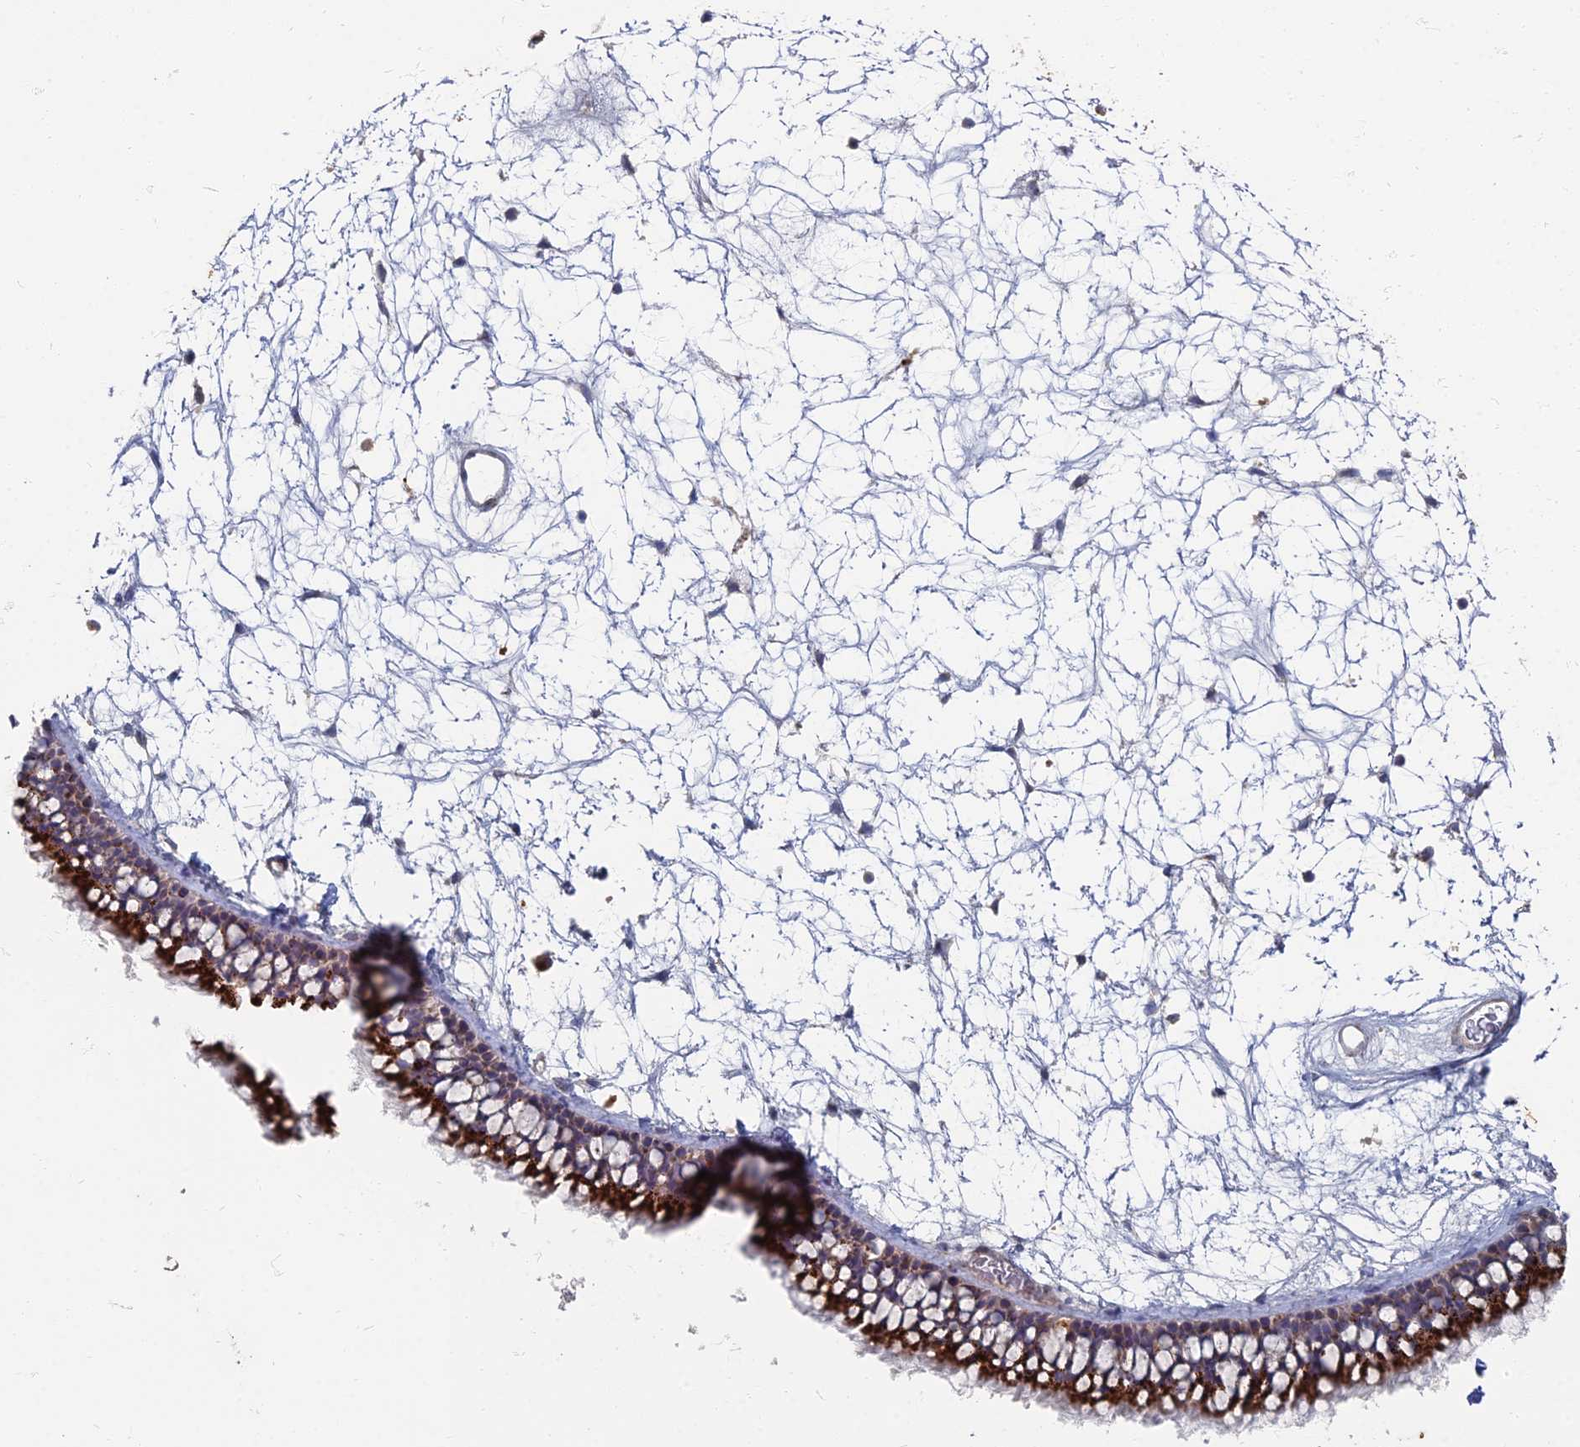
{"staining": {"intensity": "strong", "quantity": "<25%", "location": "cytoplasmic/membranous"}, "tissue": "nasopharynx", "cell_type": "Respiratory epithelial cells", "image_type": "normal", "snomed": [{"axis": "morphology", "description": "Normal tissue, NOS"}, {"axis": "topography", "description": "Nasopharynx"}], "caption": "Strong cytoplasmic/membranous staining is seen in approximately <25% of respiratory epithelial cells in unremarkable nasopharynx. The protein is stained brown, and the nuclei are stained in blue (DAB IHC with brightfield microscopy, high magnification).", "gene": "TMEM128", "patient": {"sex": "male", "age": 64}}